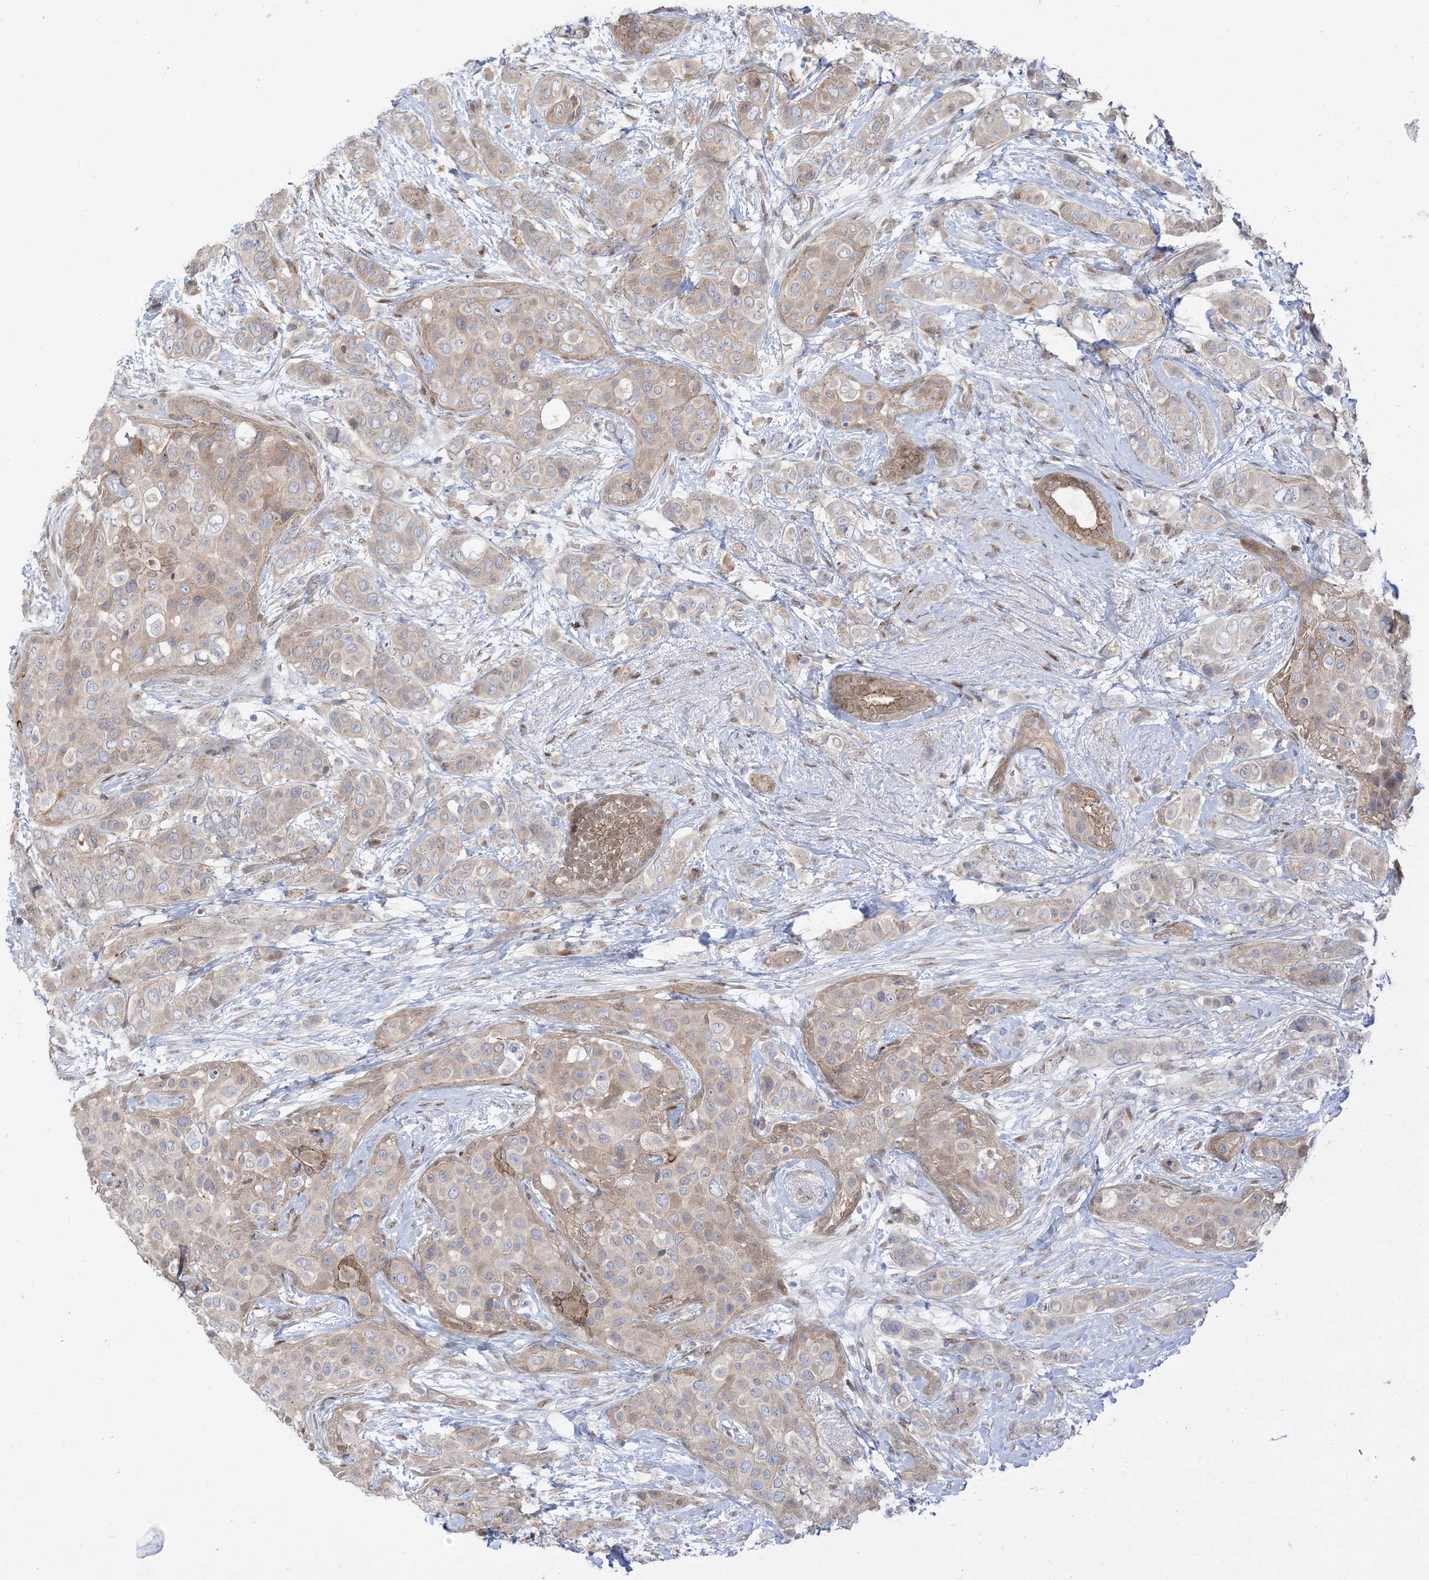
{"staining": {"intensity": "weak", "quantity": "<25%", "location": "cytoplasmic/membranous"}, "tissue": "breast cancer", "cell_type": "Tumor cells", "image_type": "cancer", "snomed": [{"axis": "morphology", "description": "Lobular carcinoma"}, {"axis": "topography", "description": "Breast"}], "caption": "Immunohistochemistry micrograph of breast cancer stained for a protein (brown), which displays no expression in tumor cells.", "gene": "RIN1", "patient": {"sex": "female", "age": 51}}